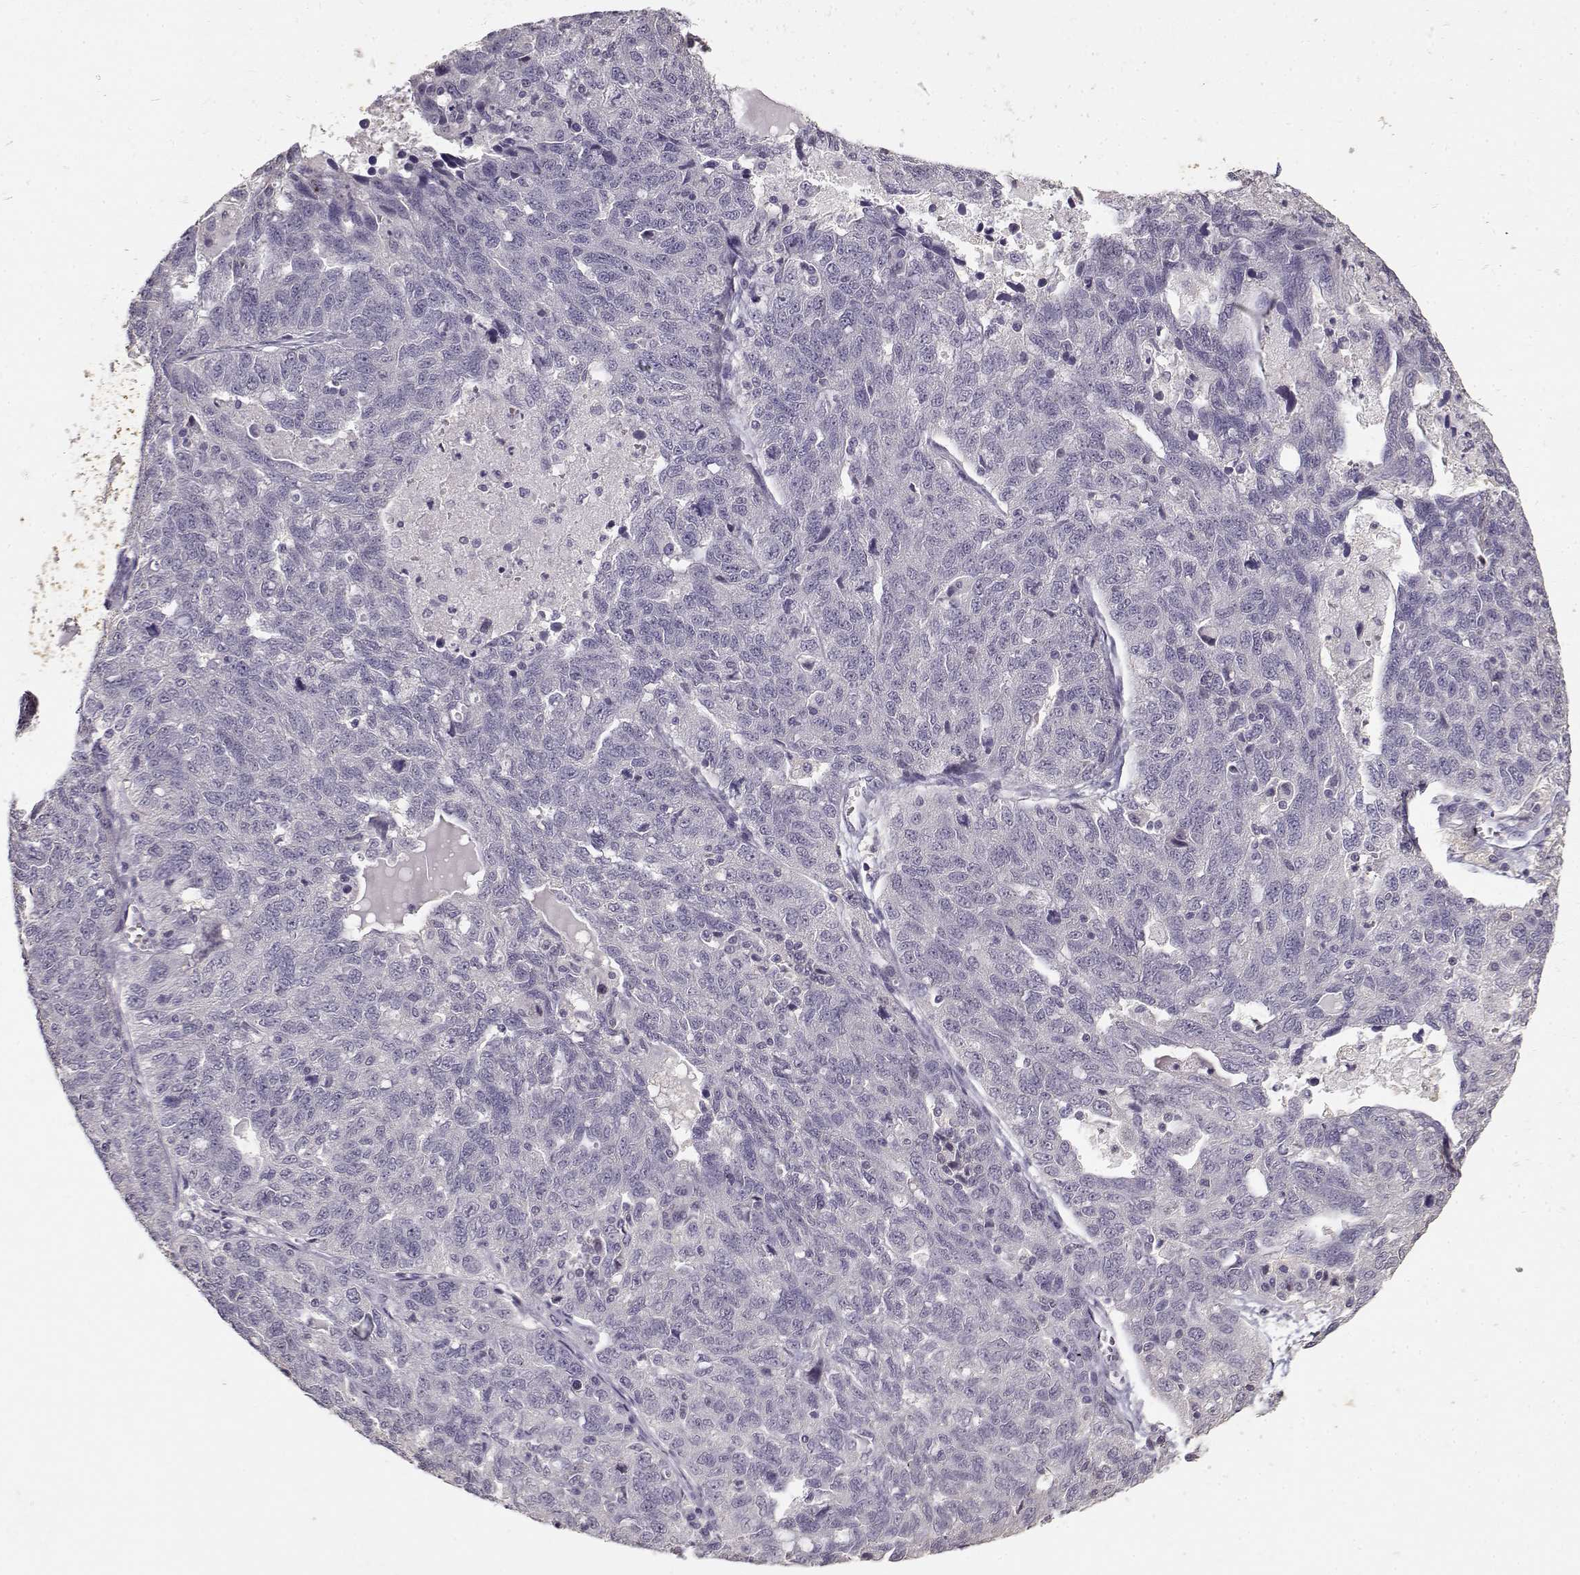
{"staining": {"intensity": "negative", "quantity": "none", "location": "none"}, "tissue": "ovarian cancer", "cell_type": "Tumor cells", "image_type": "cancer", "snomed": [{"axis": "morphology", "description": "Cystadenocarcinoma, serous, NOS"}, {"axis": "topography", "description": "Ovary"}], "caption": "Tumor cells show no significant protein staining in serous cystadenocarcinoma (ovarian).", "gene": "UROC1", "patient": {"sex": "female", "age": 71}}